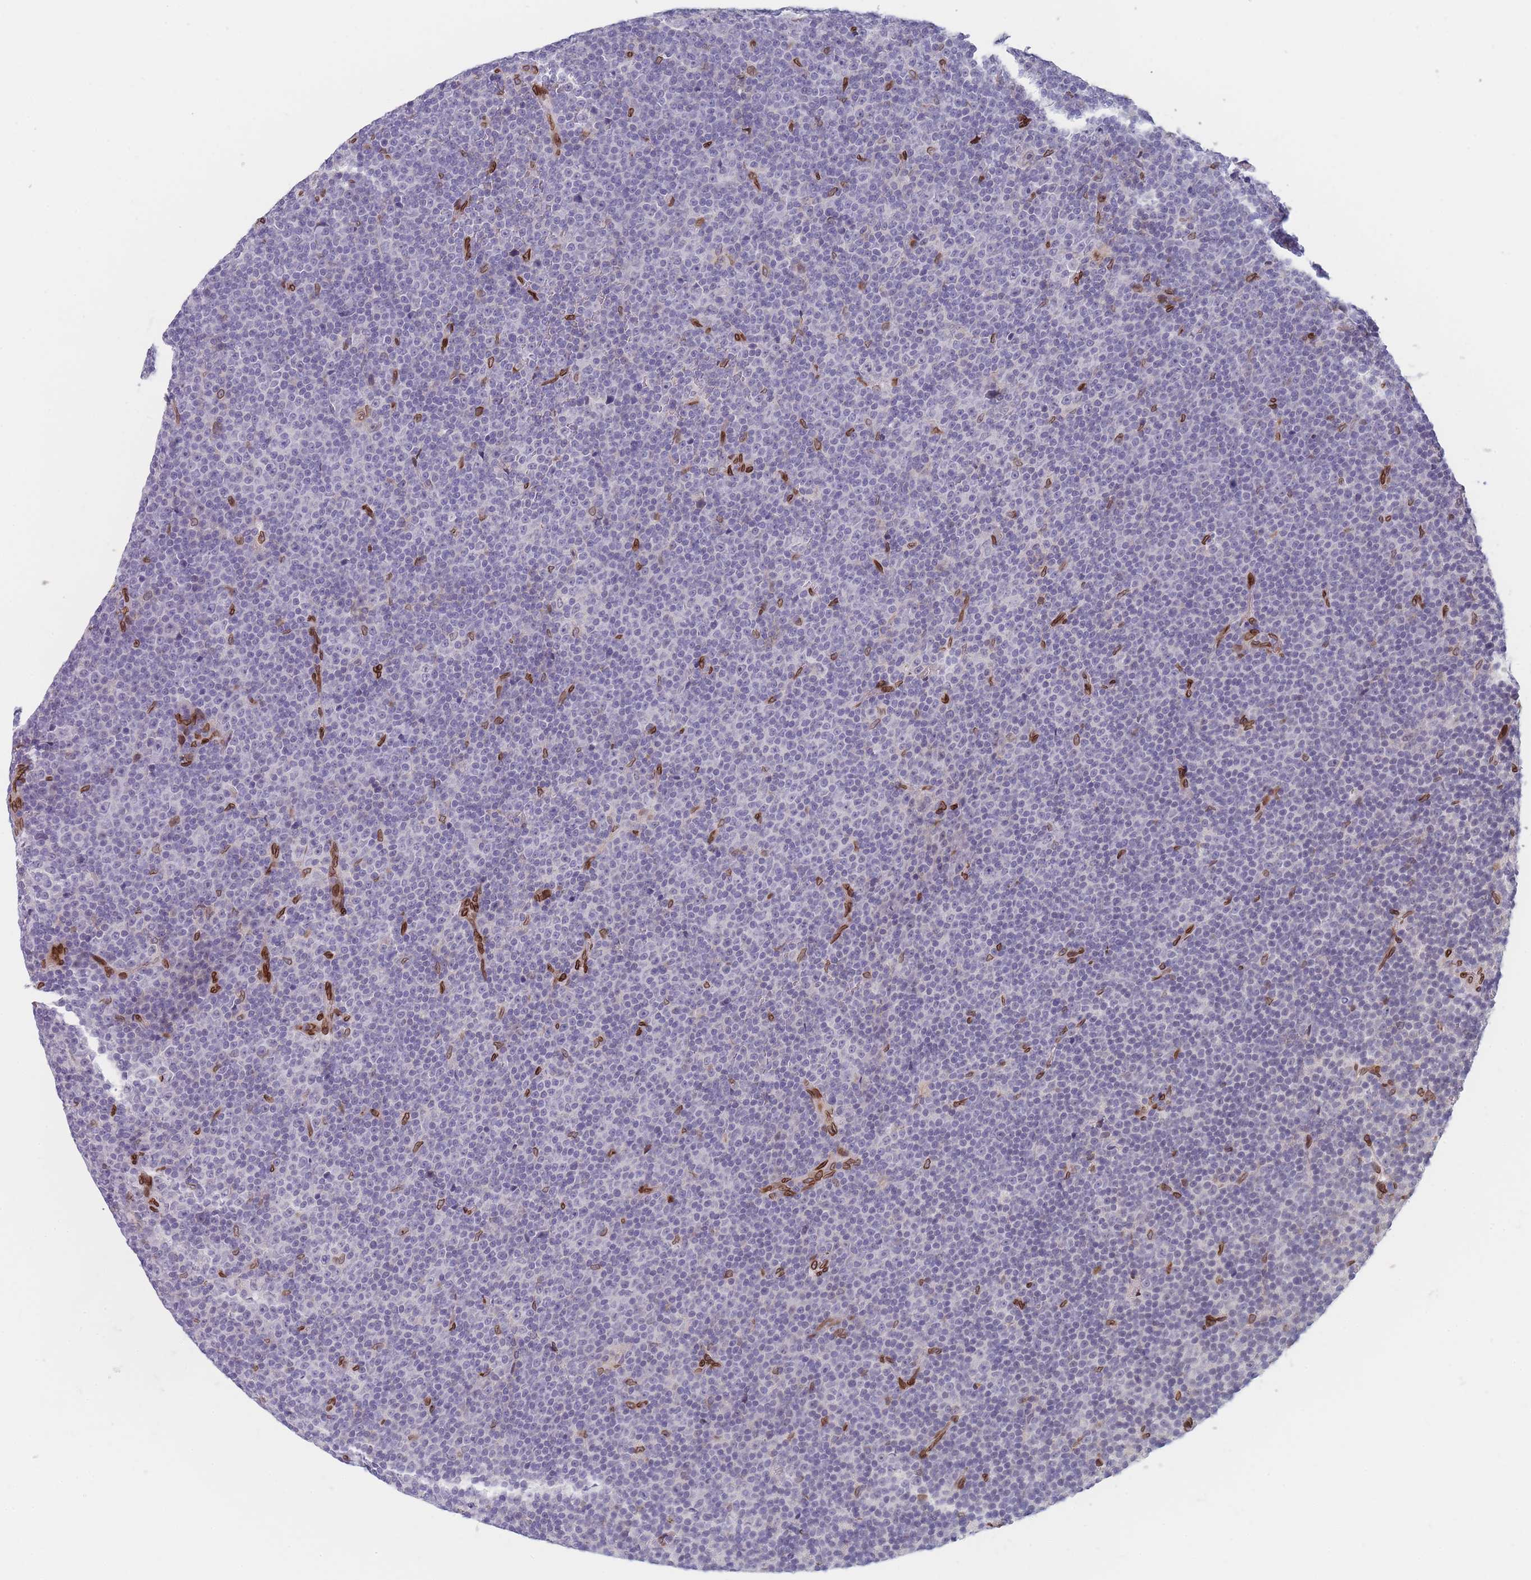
{"staining": {"intensity": "negative", "quantity": "none", "location": "none"}, "tissue": "lymphoma", "cell_type": "Tumor cells", "image_type": "cancer", "snomed": [{"axis": "morphology", "description": "Malignant lymphoma, non-Hodgkin's type, Low grade"}, {"axis": "topography", "description": "Lymph node"}], "caption": "IHC histopathology image of human low-grade malignant lymphoma, non-Hodgkin's type stained for a protein (brown), which reveals no expression in tumor cells.", "gene": "ZBTB1", "patient": {"sex": "female", "age": 67}}